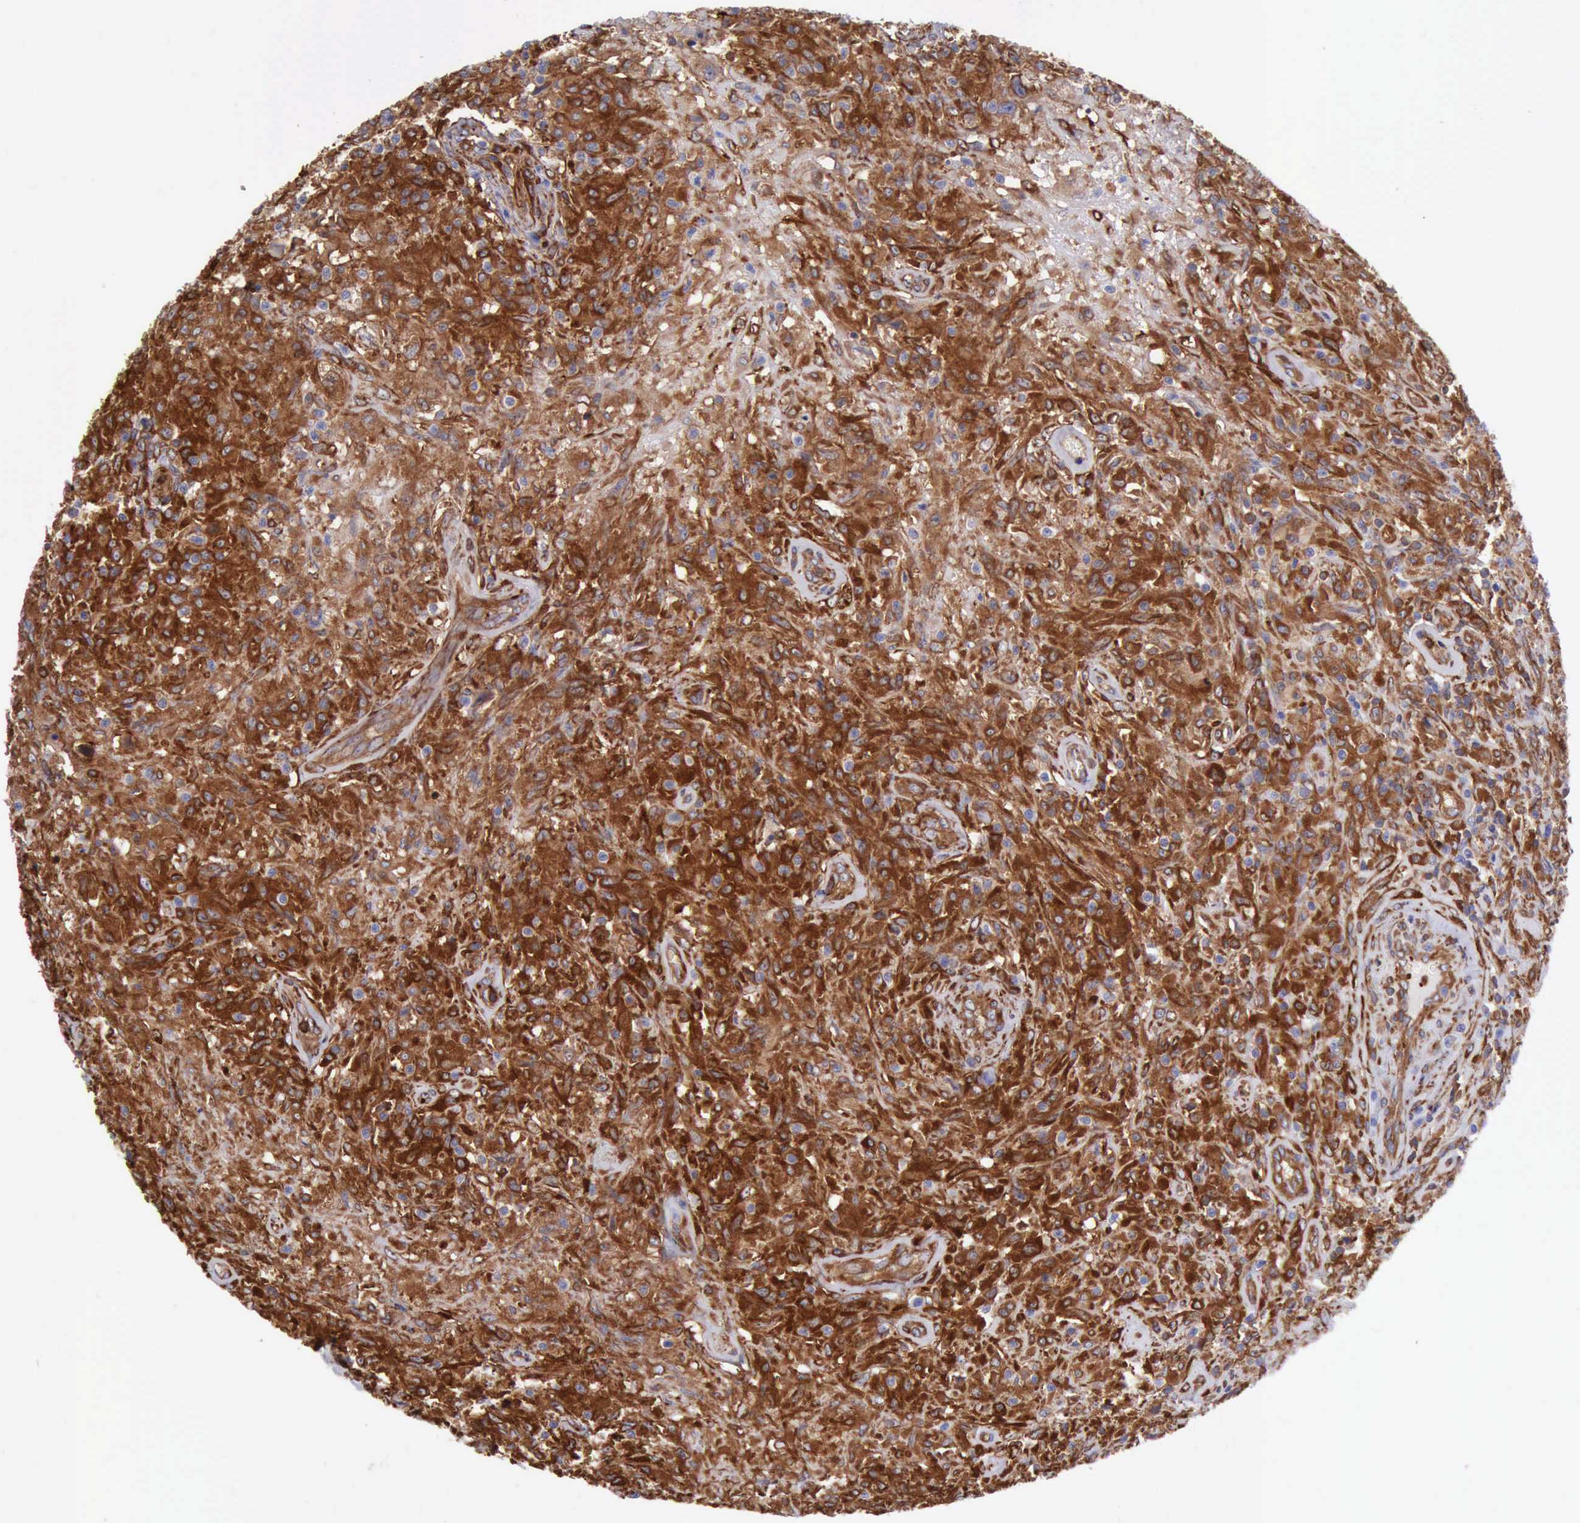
{"staining": {"intensity": "strong", "quantity": ">75%", "location": "cytoplasmic/membranous"}, "tissue": "testis cancer", "cell_type": "Tumor cells", "image_type": "cancer", "snomed": [{"axis": "morphology", "description": "Seminoma, NOS"}, {"axis": "topography", "description": "Testis"}], "caption": "A brown stain labels strong cytoplasmic/membranous positivity of a protein in testis seminoma tumor cells.", "gene": "FLNA", "patient": {"sex": "male", "age": 34}}